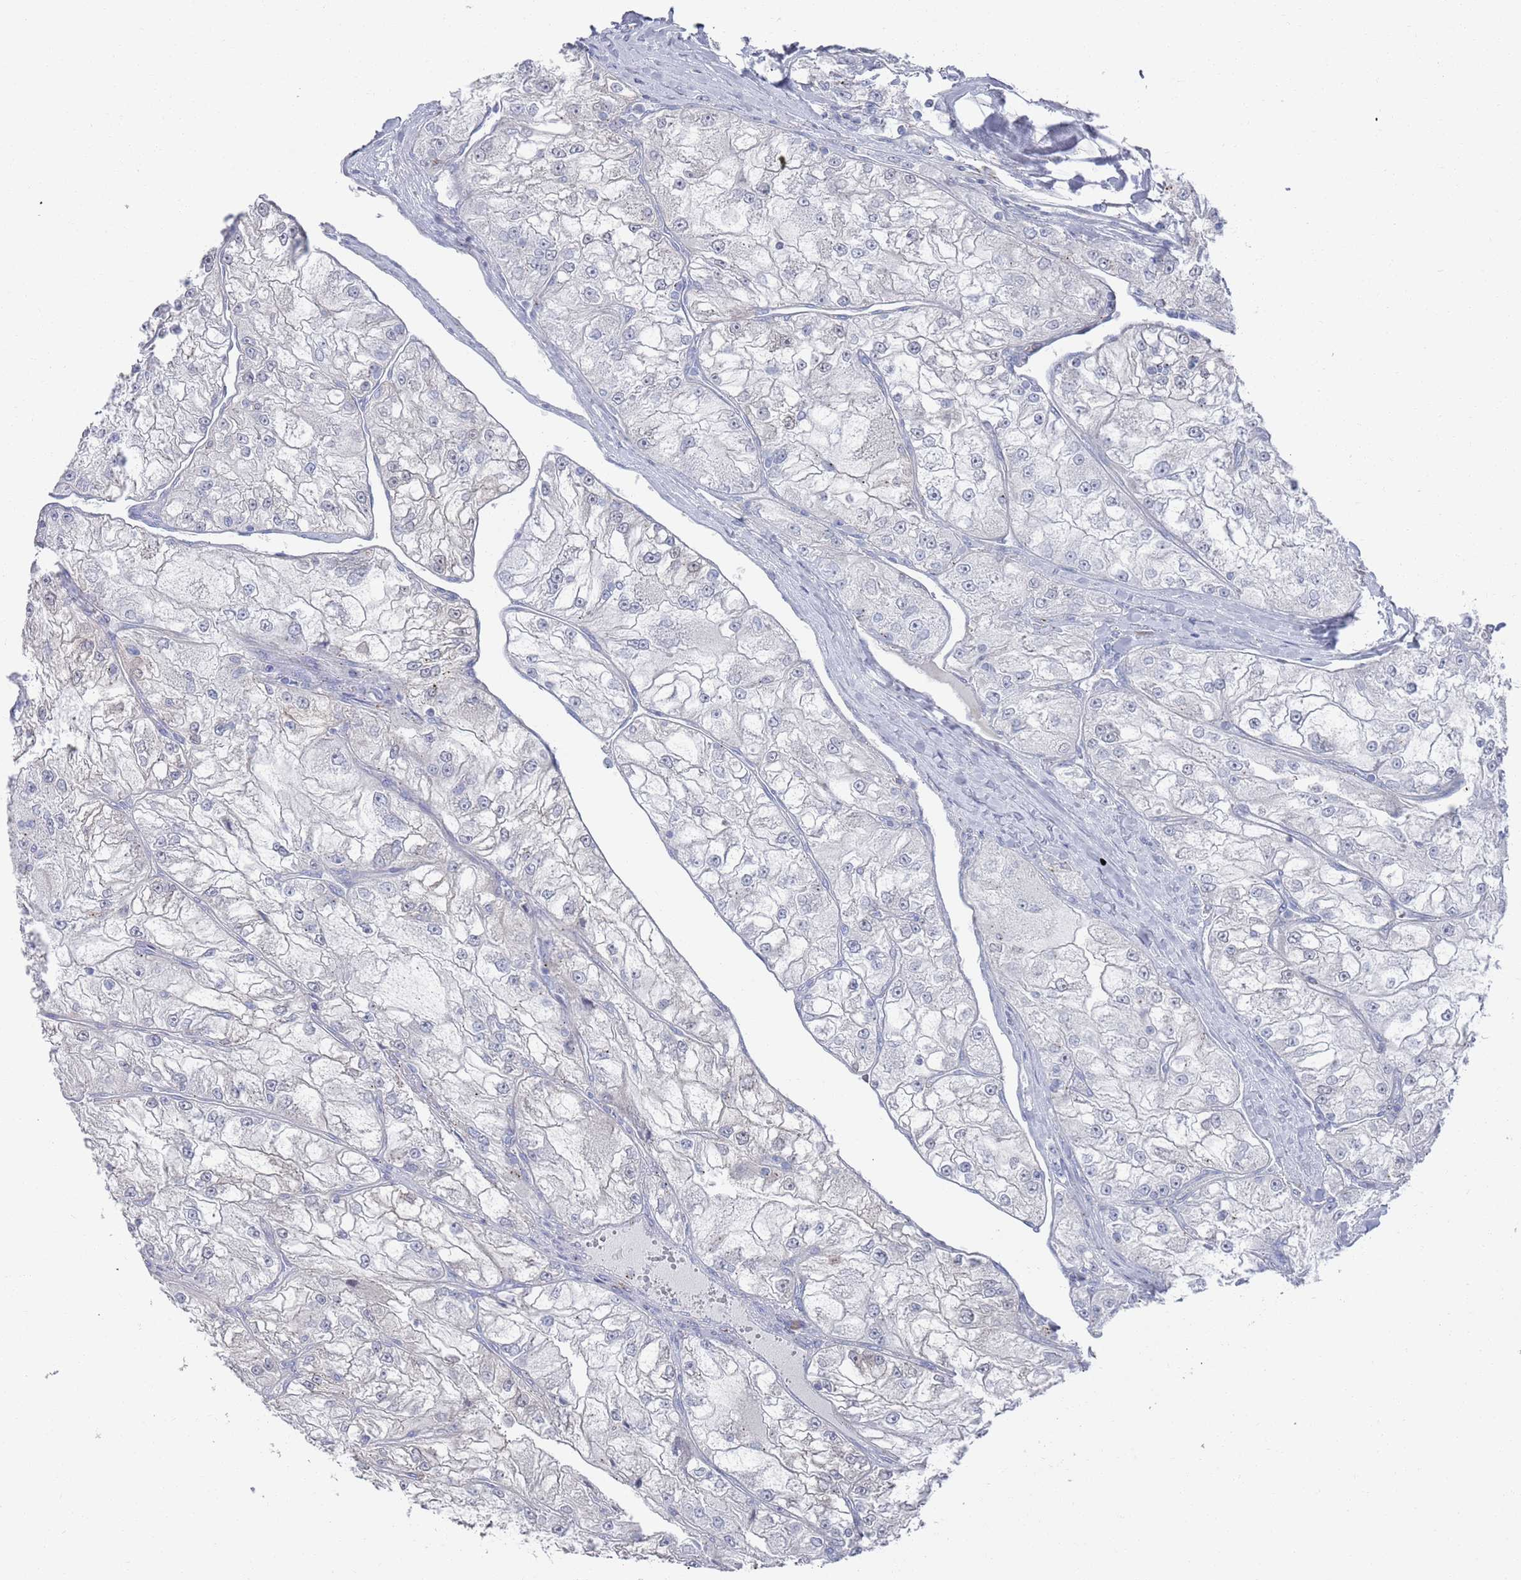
{"staining": {"intensity": "negative", "quantity": "none", "location": "none"}, "tissue": "renal cancer", "cell_type": "Tumor cells", "image_type": "cancer", "snomed": [{"axis": "morphology", "description": "Adenocarcinoma, NOS"}, {"axis": "topography", "description": "Kidney"}], "caption": "Renal adenocarcinoma was stained to show a protein in brown. There is no significant staining in tumor cells.", "gene": "MAT1A", "patient": {"sex": "female", "age": 72}}